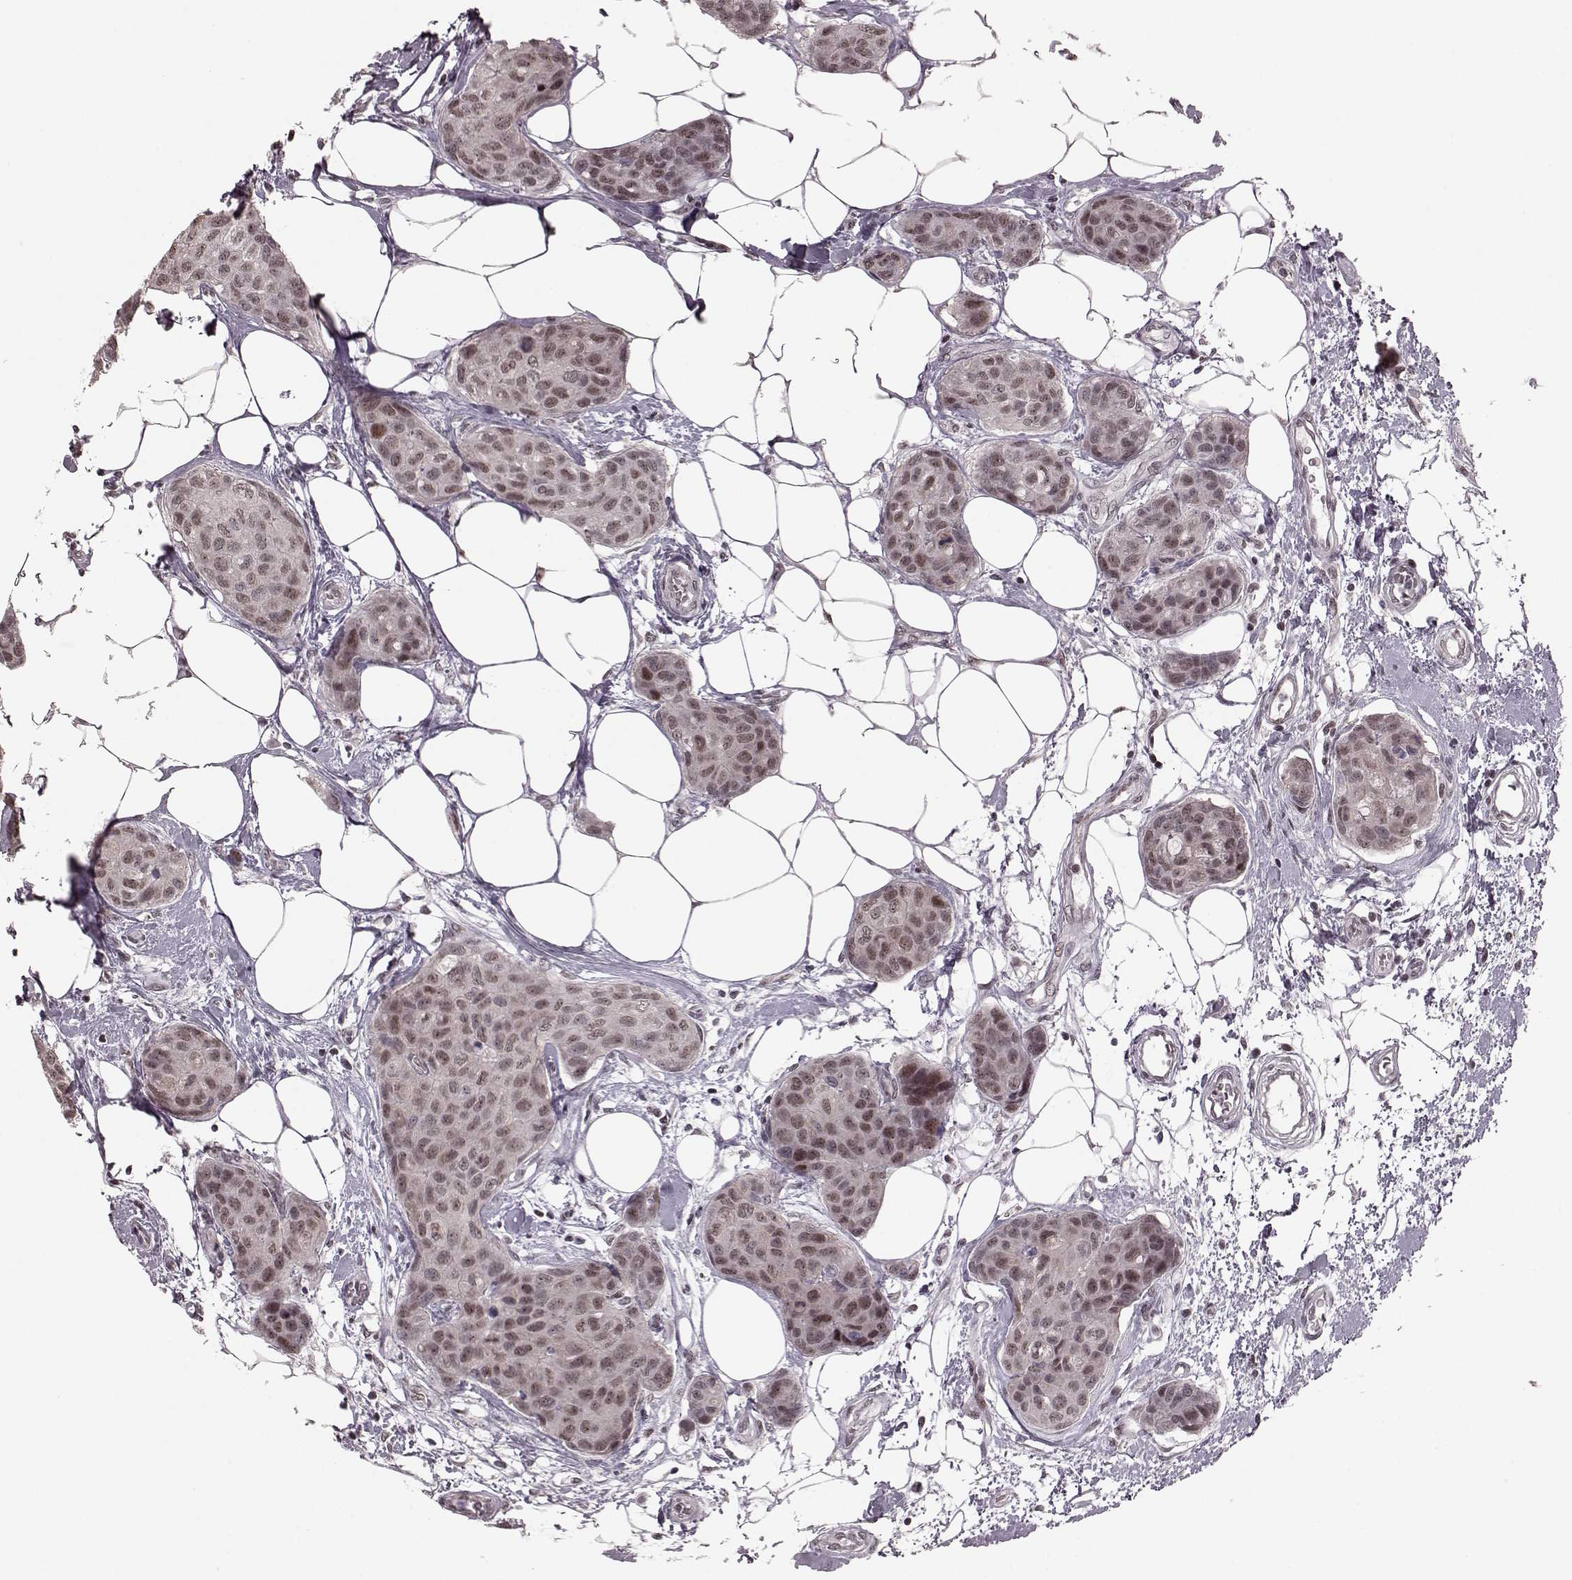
{"staining": {"intensity": "weak", "quantity": ">75%", "location": "nuclear"}, "tissue": "breast cancer", "cell_type": "Tumor cells", "image_type": "cancer", "snomed": [{"axis": "morphology", "description": "Duct carcinoma"}, {"axis": "topography", "description": "Breast"}], "caption": "Weak nuclear positivity for a protein is seen in approximately >75% of tumor cells of breast cancer using IHC.", "gene": "NR2C1", "patient": {"sex": "female", "age": 80}}